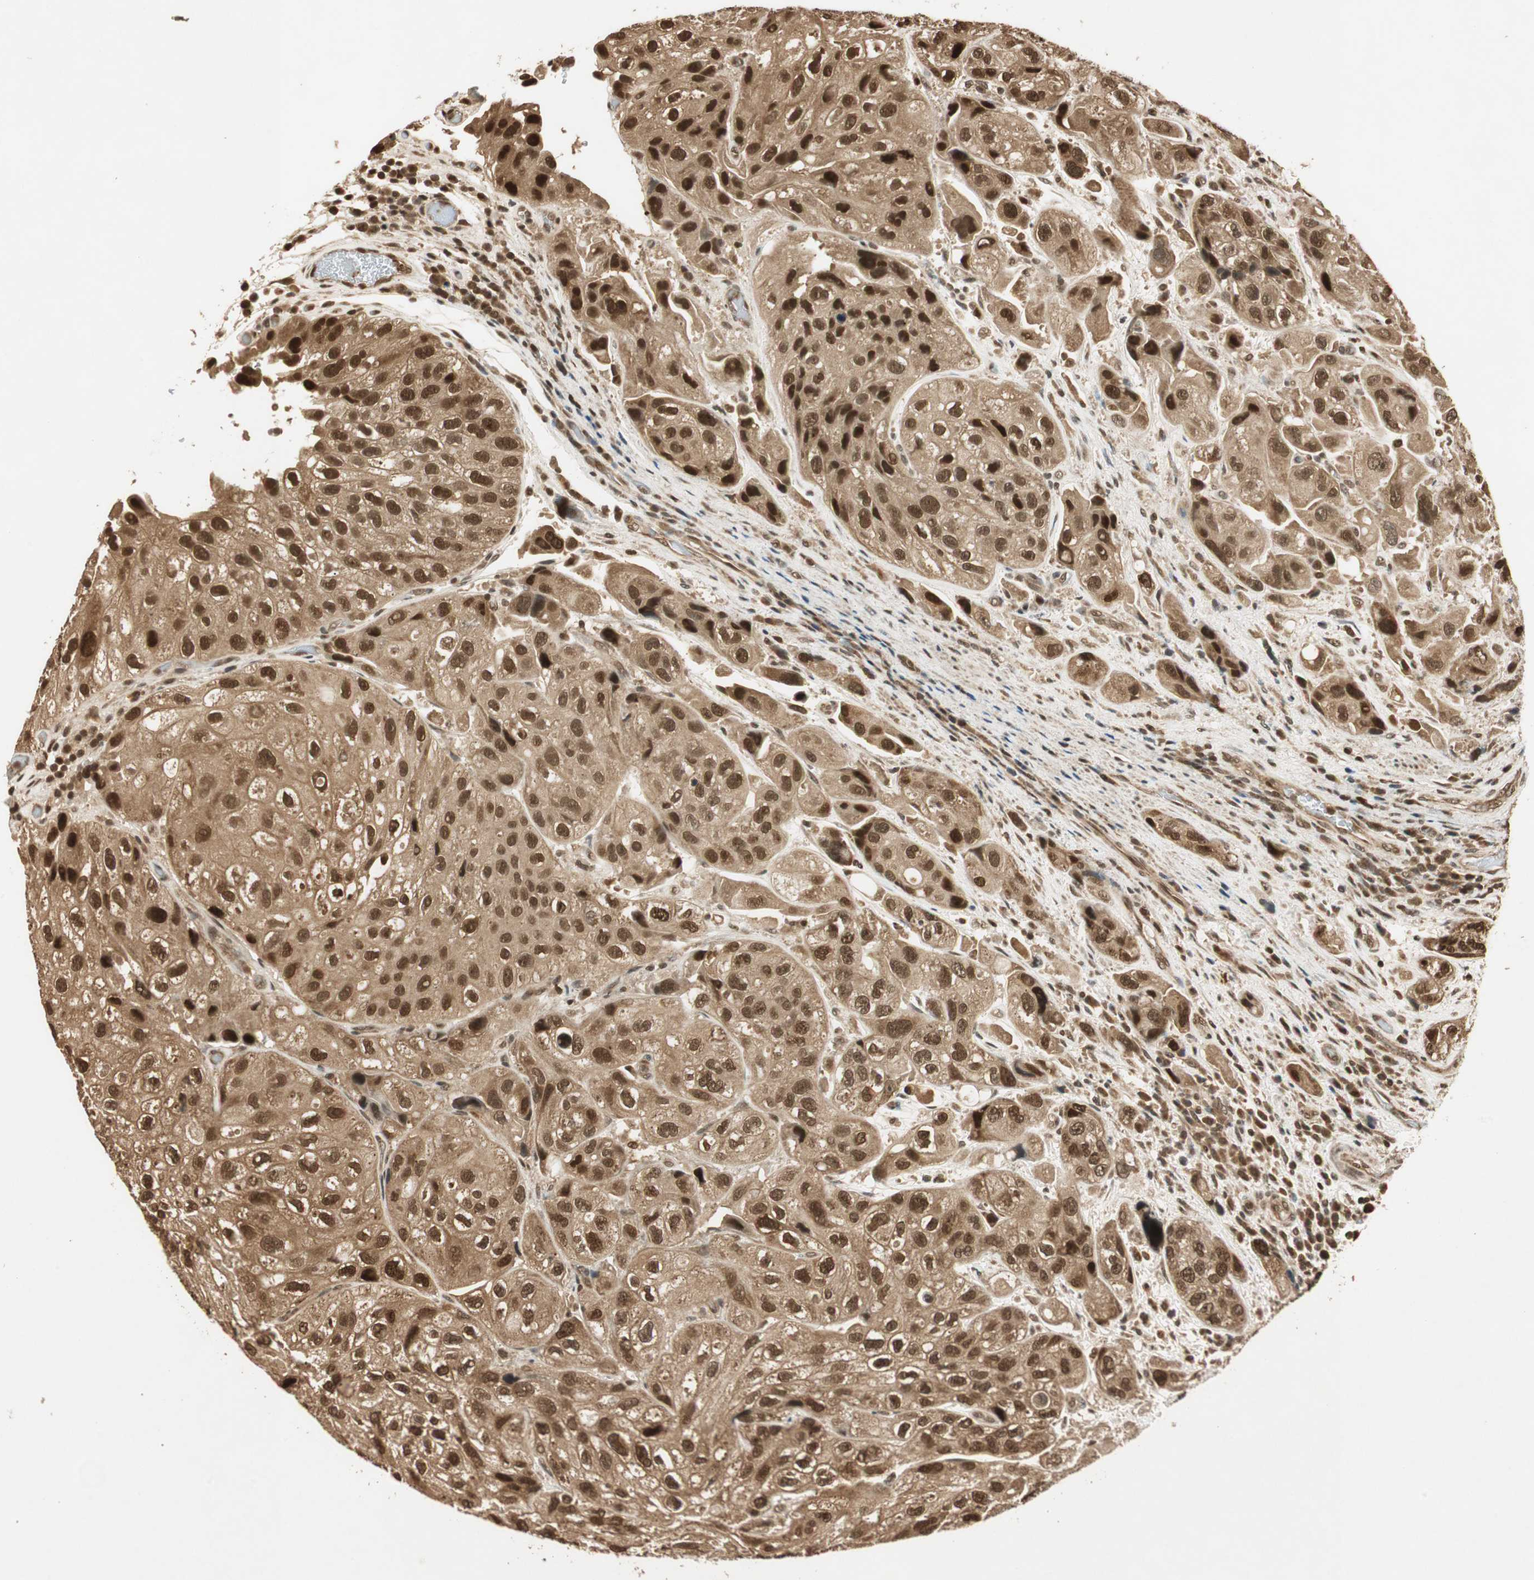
{"staining": {"intensity": "strong", "quantity": ">75%", "location": "cytoplasmic/membranous,nuclear"}, "tissue": "urothelial cancer", "cell_type": "Tumor cells", "image_type": "cancer", "snomed": [{"axis": "morphology", "description": "Urothelial carcinoma, High grade"}, {"axis": "topography", "description": "Urinary bladder"}], "caption": "Protein staining exhibits strong cytoplasmic/membranous and nuclear positivity in approximately >75% of tumor cells in high-grade urothelial carcinoma.", "gene": "RPA3", "patient": {"sex": "female", "age": 64}}